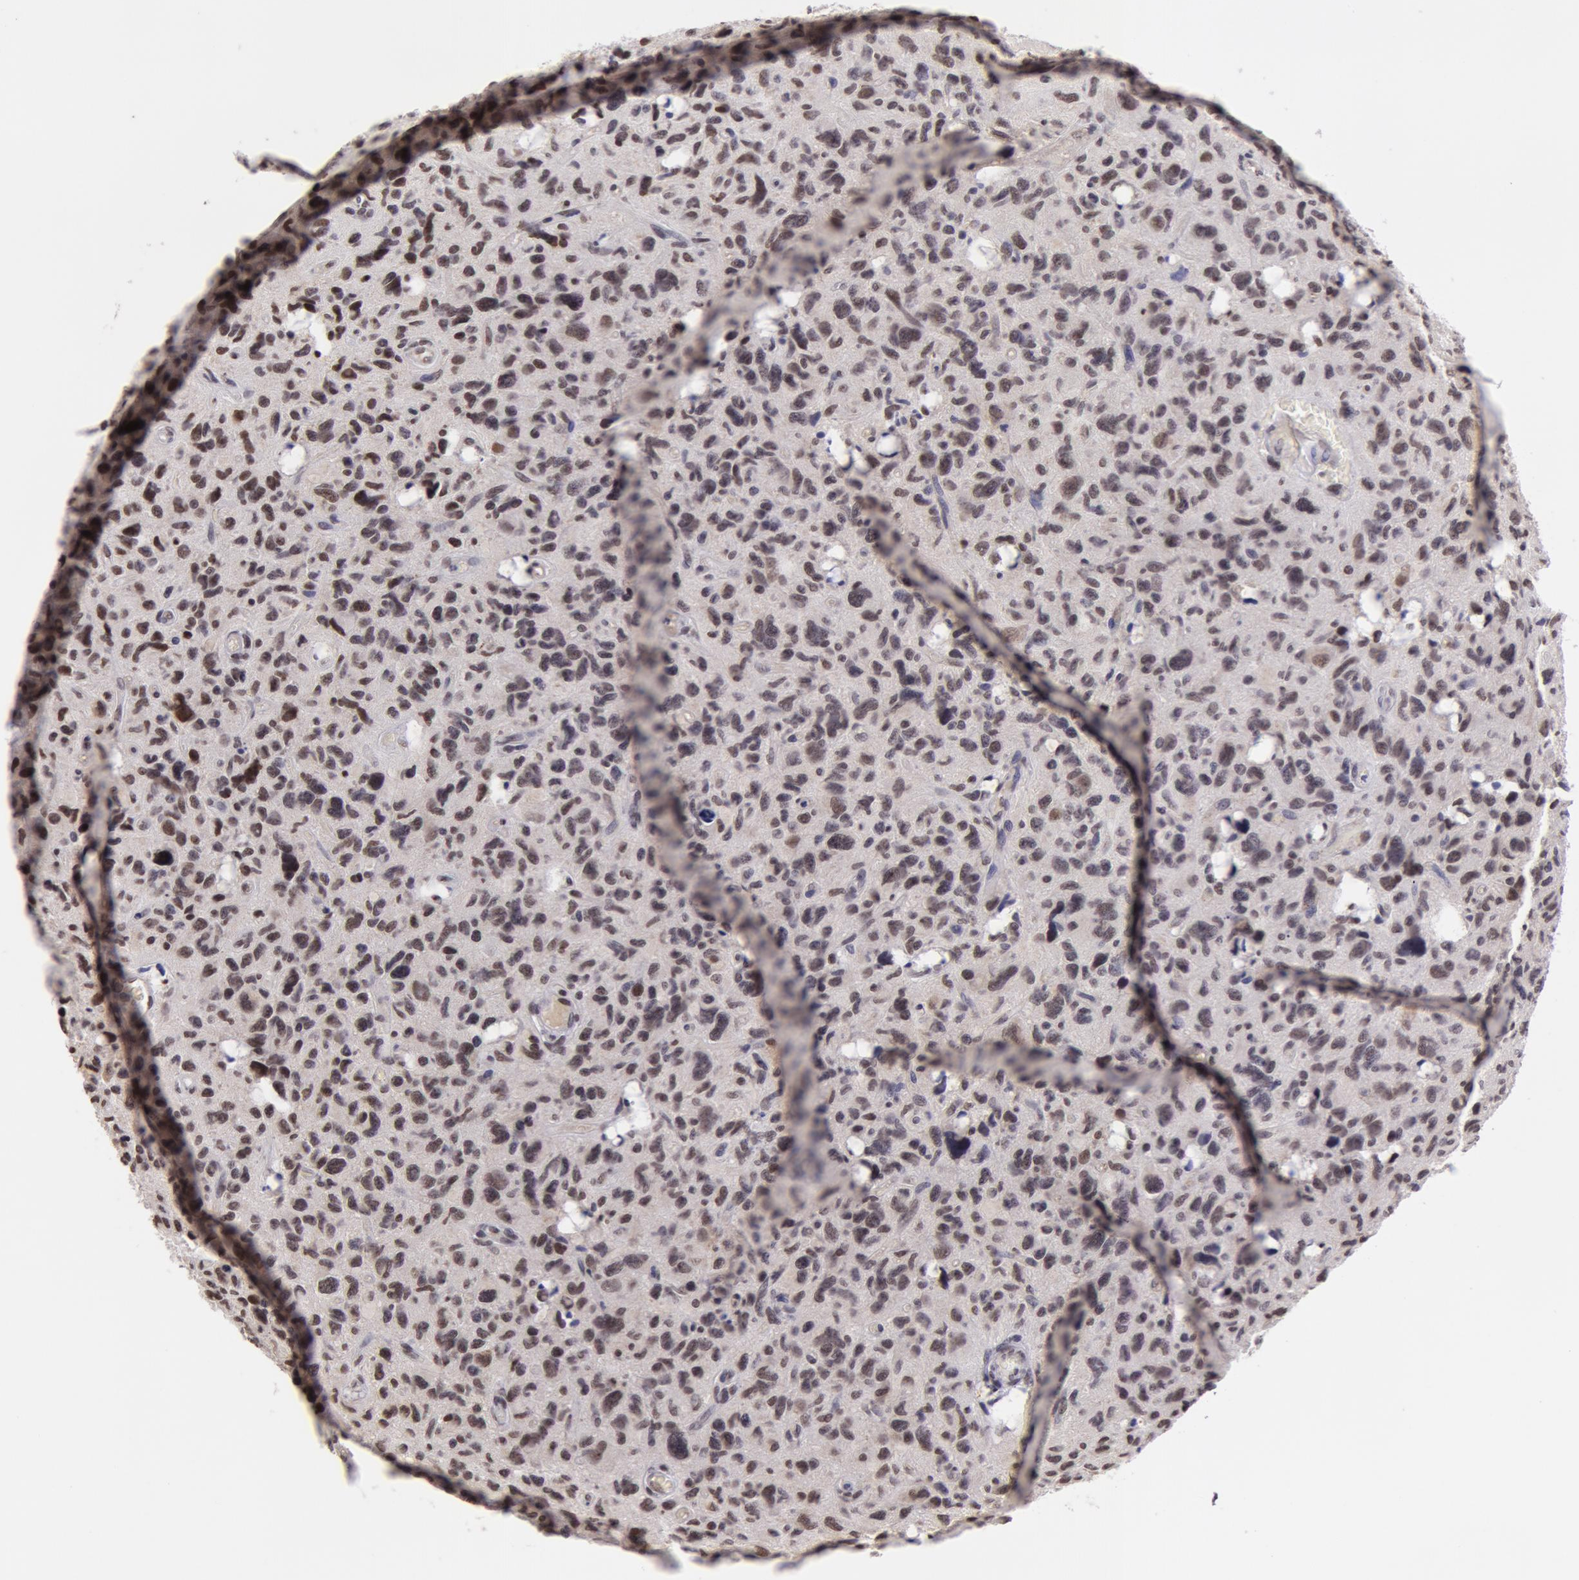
{"staining": {"intensity": "weak", "quantity": "25%-75%", "location": "nuclear"}, "tissue": "glioma", "cell_type": "Tumor cells", "image_type": "cancer", "snomed": [{"axis": "morphology", "description": "Glioma, malignant, High grade"}, {"axis": "topography", "description": "Brain"}], "caption": "High-magnification brightfield microscopy of glioma stained with DAB (3,3'-diaminobenzidine) (brown) and counterstained with hematoxylin (blue). tumor cells exhibit weak nuclear expression is appreciated in approximately25%-75% of cells. The protein of interest is stained brown, and the nuclei are stained in blue (DAB (3,3'-diaminobenzidine) IHC with brightfield microscopy, high magnification).", "gene": "VRTN", "patient": {"sex": "female", "age": 60}}